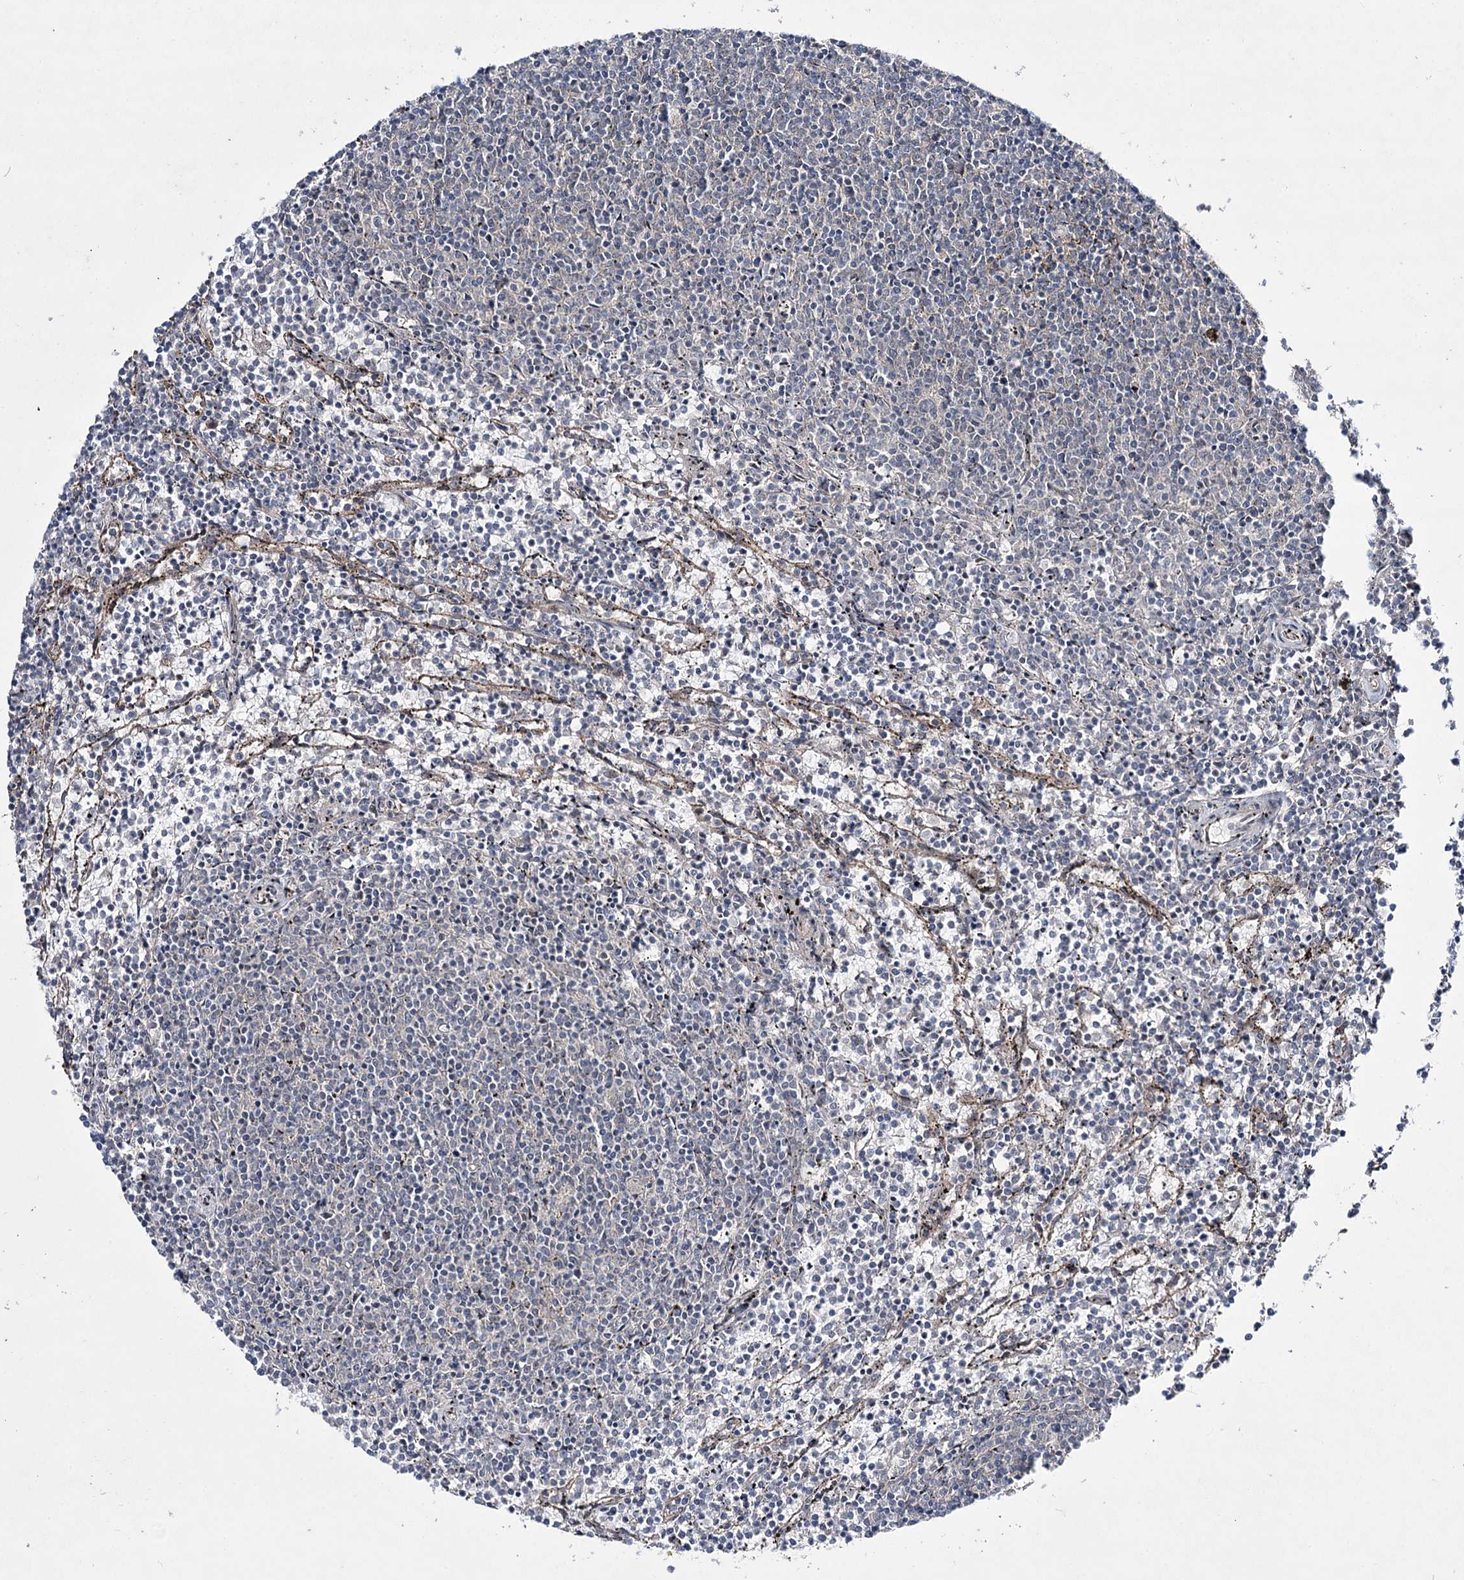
{"staining": {"intensity": "negative", "quantity": "none", "location": "none"}, "tissue": "lymphoma", "cell_type": "Tumor cells", "image_type": "cancer", "snomed": [{"axis": "morphology", "description": "Malignant lymphoma, non-Hodgkin's type, Low grade"}, {"axis": "topography", "description": "Spleen"}], "caption": "Immunohistochemistry (IHC) histopathology image of malignant lymphoma, non-Hodgkin's type (low-grade) stained for a protein (brown), which demonstrates no positivity in tumor cells.", "gene": "HOXC11", "patient": {"sex": "female", "age": 50}}